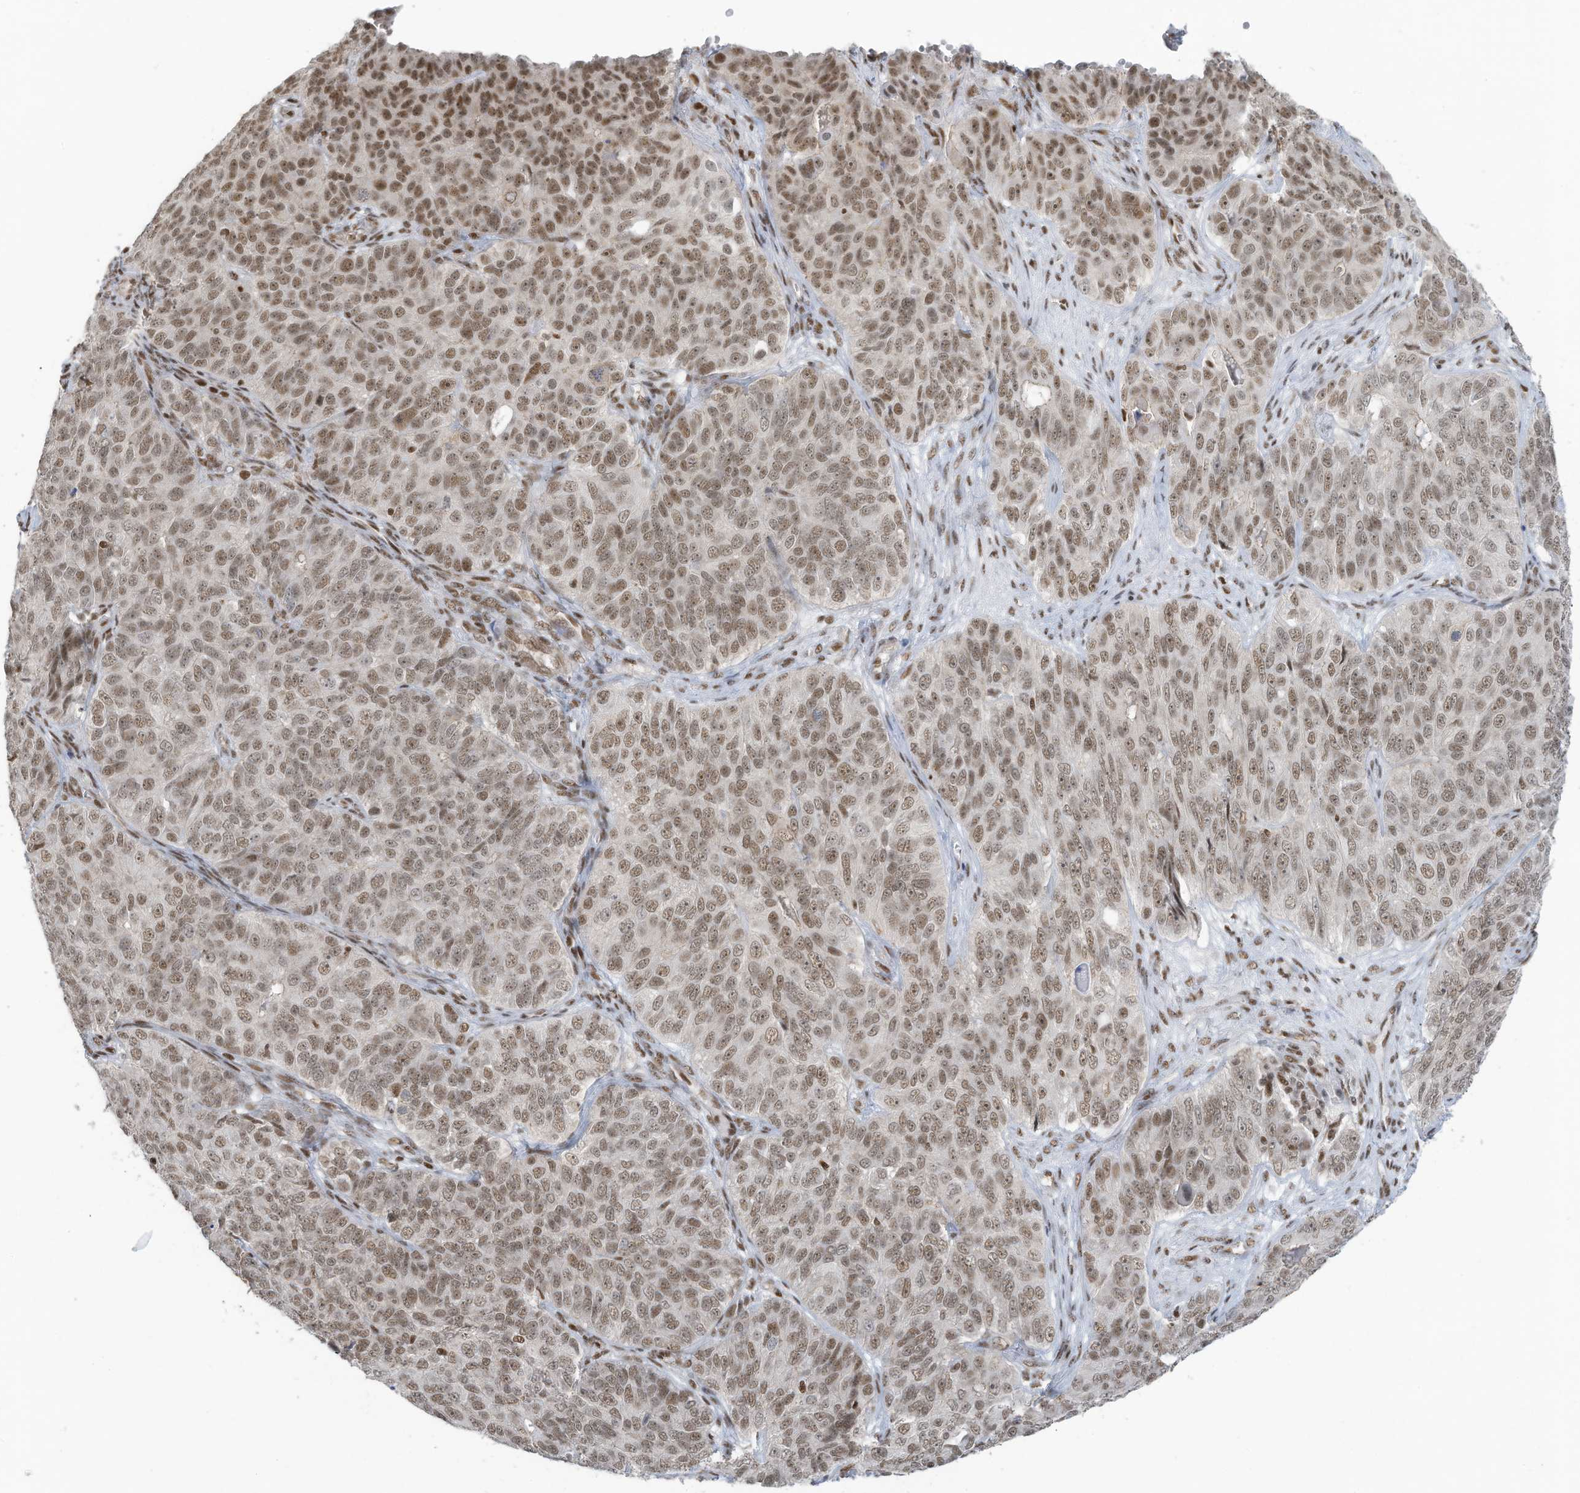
{"staining": {"intensity": "moderate", "quantity": ">75%", "location": "nuclear"}, "tissue": "ovarian cancer", "cell_type": "Tumor cells", "image_type": "cancer", "snomed": [{"axis": "morphology", "description": "Carcinoma, endometroid"}, {"axis": "topography", "description": "Ovary"}], "caption": "The immunohistochemical stain shows moderate nuclear expression in tumor cells of ovarian cancer tissue. The staining was performed using DAB to visualize the protein expression in brown, while the nuclei were stained in blue with hematoxylin (Magnification: 20x).", "gene": "DBR1", "patient": {"sex": "female", "age": 51}}